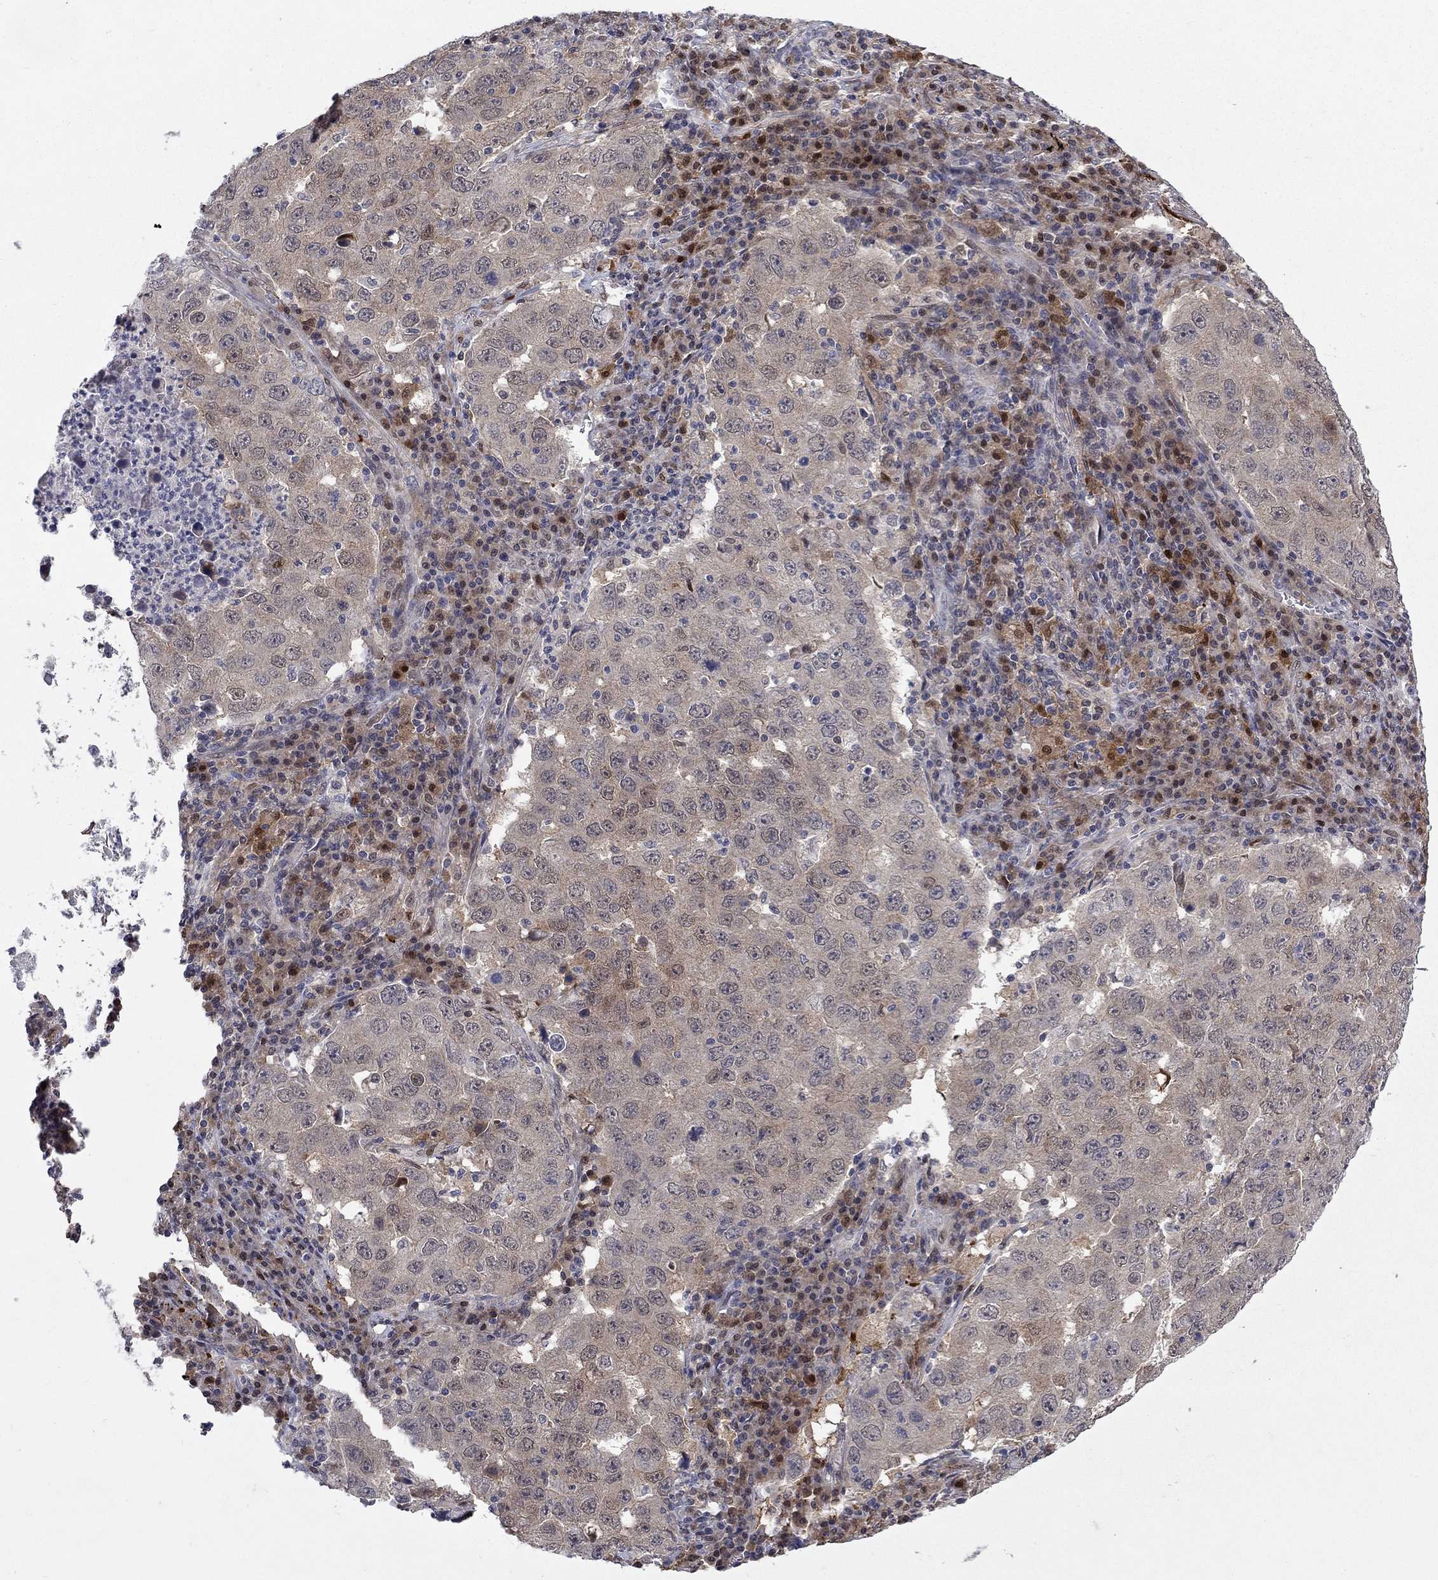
{"staining": {"intensity": "negative", "quantity": "none", "location": "none"}, "tissue": "lung cancer", "cell_type": "Tumor cells", "image_type": "cancer", "snomed": [{"axis": "morphology", "description": "Adenocarcinoma, NOS"}, {"axis": "topography", "description": "Lung"}], "caption": "Lung adenocarcinoma was stained to show a protein in brown. There is no significant positivity in tumor cells.", "gene": "CBR1", "patient": {"sex": "male", "age": 73}}